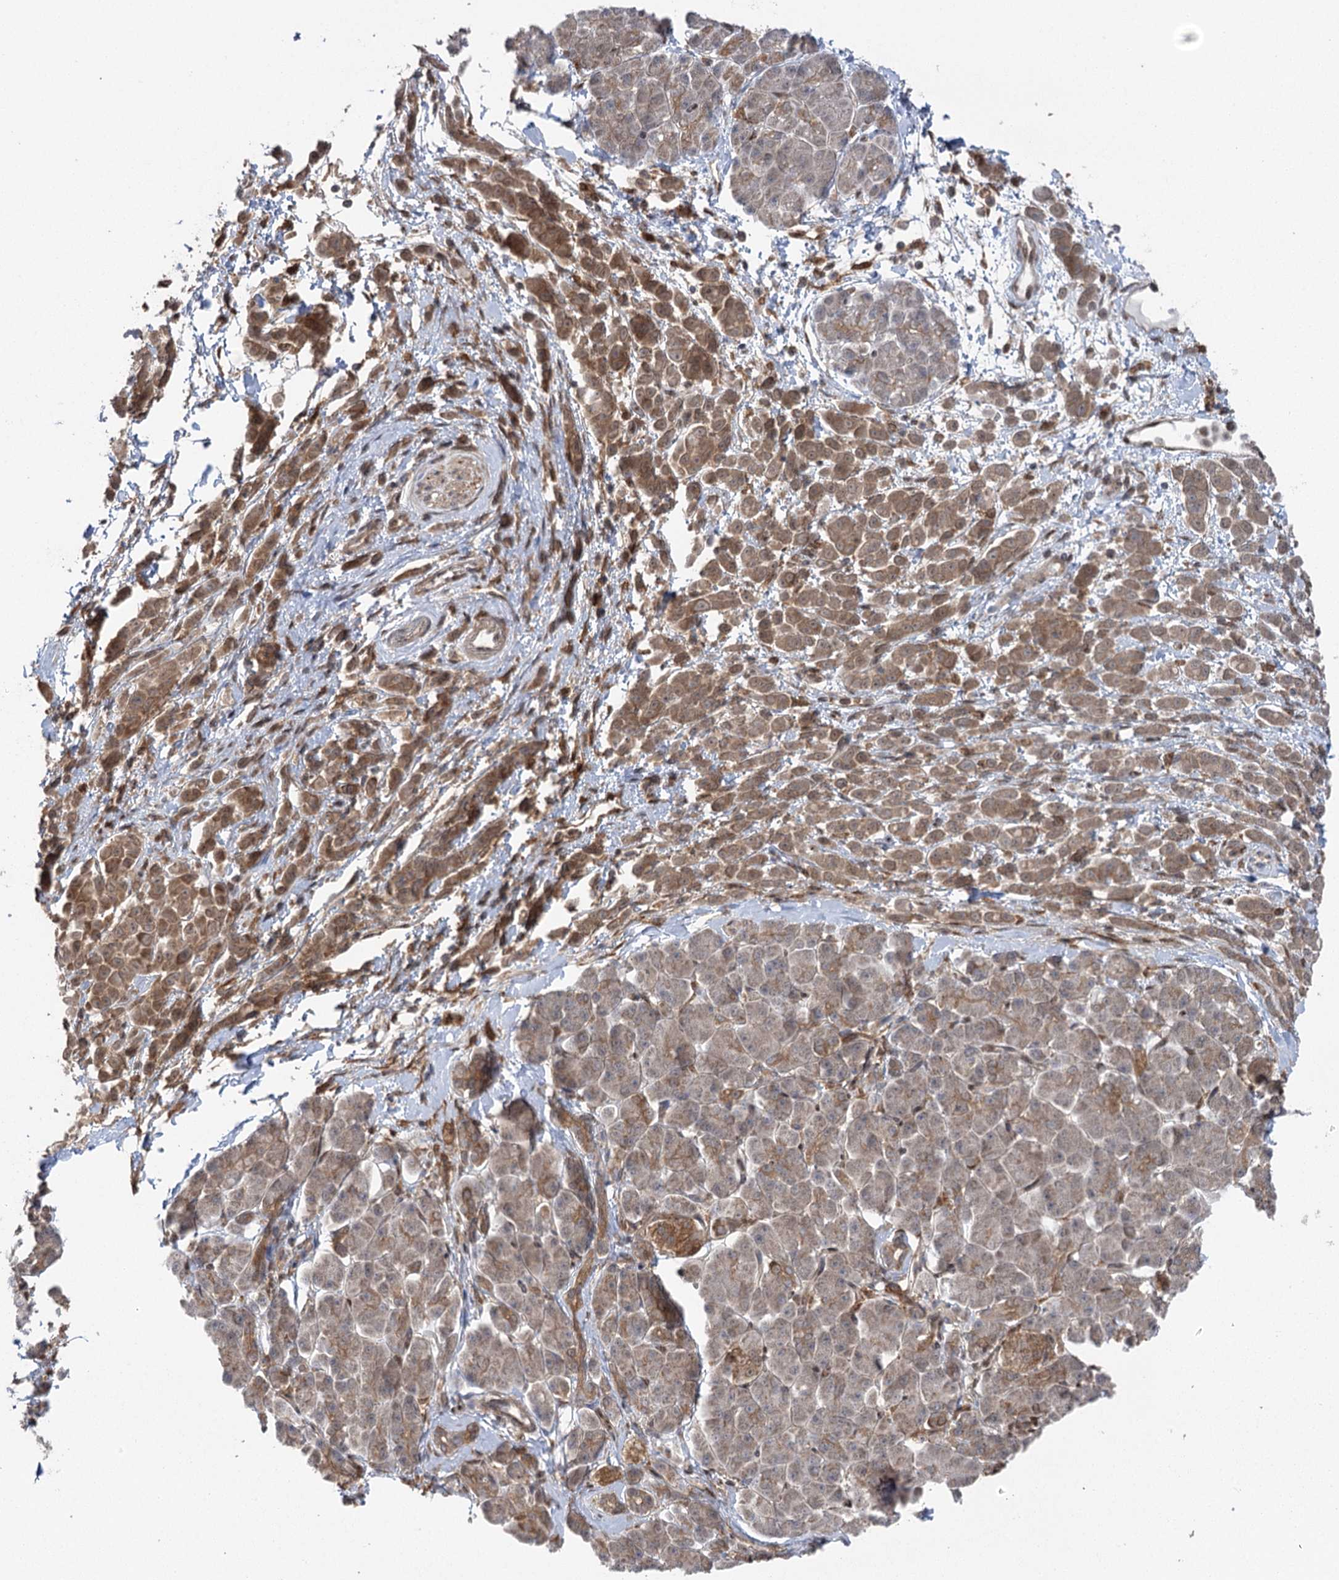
{"staining": {"intensity": "moderate", "quantity": ">75%", "location": "cytoplasmic/membranous"}, "tissue": "pancreatic cancer", "cell_type": "Tumor cells", "image_type": "cancer", "snomed": [{"axis": "morphology", "description": "Normal tissue, NOS"}, {"axis": "morphology", "description": "Adenocarcinoma, NOS"}, {"axis": "topography", "description": "Pancreas"}], "caption": "There is medium levels of moderate cytoplasmic/membranous positivity in tumor cells of pancreatic adenocarcinoma, as demonstrated by immunohistochemical staining (brown color).", "gene": "C12orf4", "patient": {"sex": "female", "age": 64}}